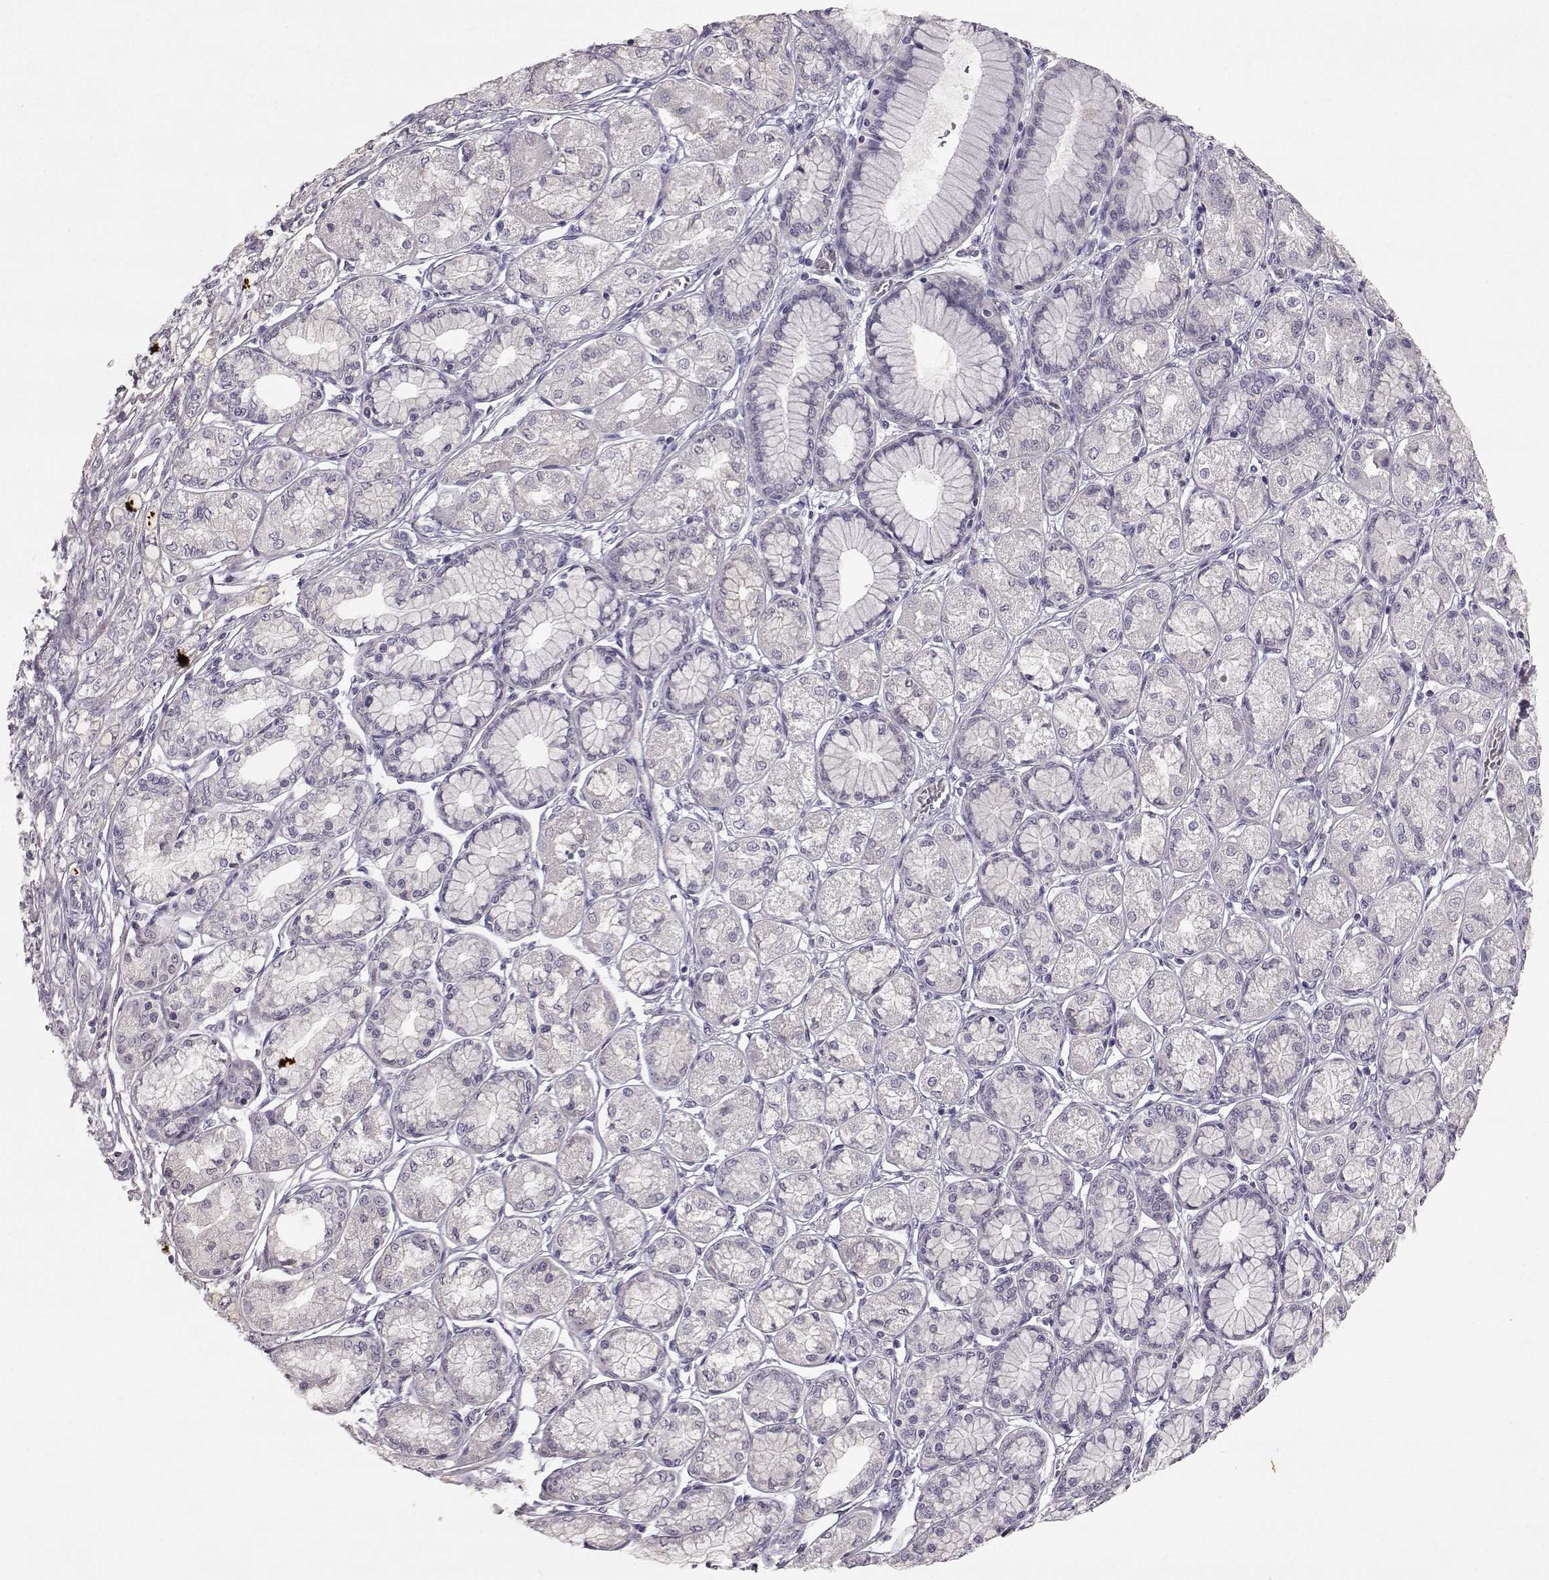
{"staining": {"intensity": "negative", "quantity": "none", "location": "none"}, "tissue": "stomach cancer", "cell_type": "Tumor cells", "image_type": "cancer", "snomed": [{"axis": "morphology", "description": "Normal tissue, NOS"}, {"axis": "morphology", "description": "Adenocarcinoma, NOS"}, {"axis": "morphology", "description": "Adenocarcinoma, High grade"}, {"axis": "topography", "description": "Stomach, upper"}, {"axis": "topography", "description": "Stomach"}], "caption": "The immunohistochemistry micrograph has no significant expression in tumor cells of adenocarcinoma (stomach) tissue. (Immunohistochemistry, brightfield microscopy, high magnification).", "gene": "SPAG17", "patient": {"sex": "female", "age": 65}}